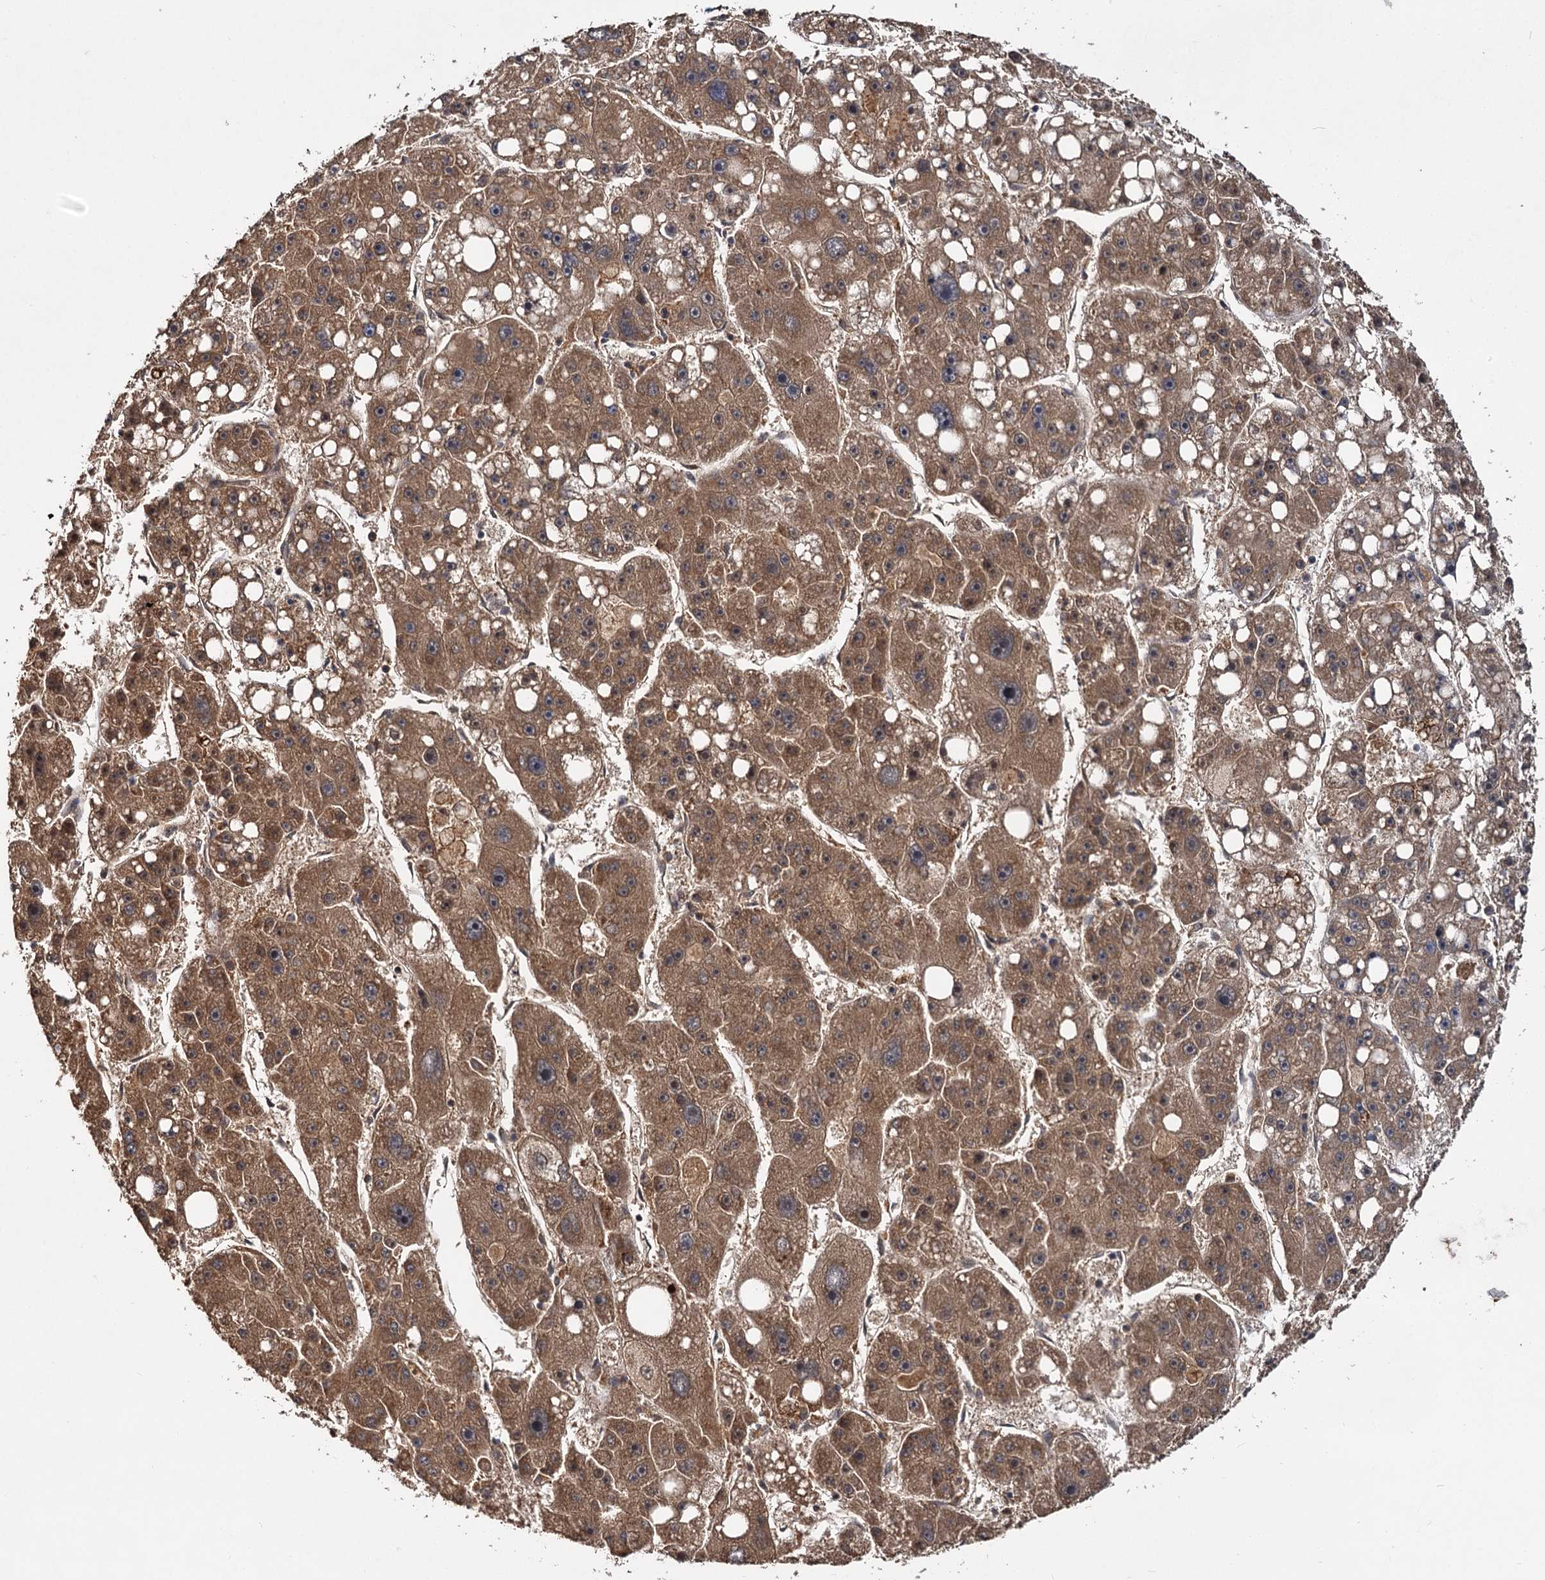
{"staining": {"intensity": "moderate", "quantity": ">75%", "location": "cytoplasmic/membranous"}, "tissue": "liver cancer", "cell_type": "Tumor cells", "image_type": "cancer", "snomed": [{"axis": "morphology", "description": "Carcinoma, Hepatocellular, NOS"}, {"axis": "topography", "description": "Liver"}], "caption": "Immunohistochemistry micrograph of neoplastic tissue: human liver cancer stained using immunohistochemistry (IHC) exhibits medium levels of moderate protein expression localized specifically in the cytoplasmic/membranous of tumor cells, appearing as a cytoplasmic/membranous brown color.", "gene": "MBD6", "patient": {"sex": "female", "age": 61}}